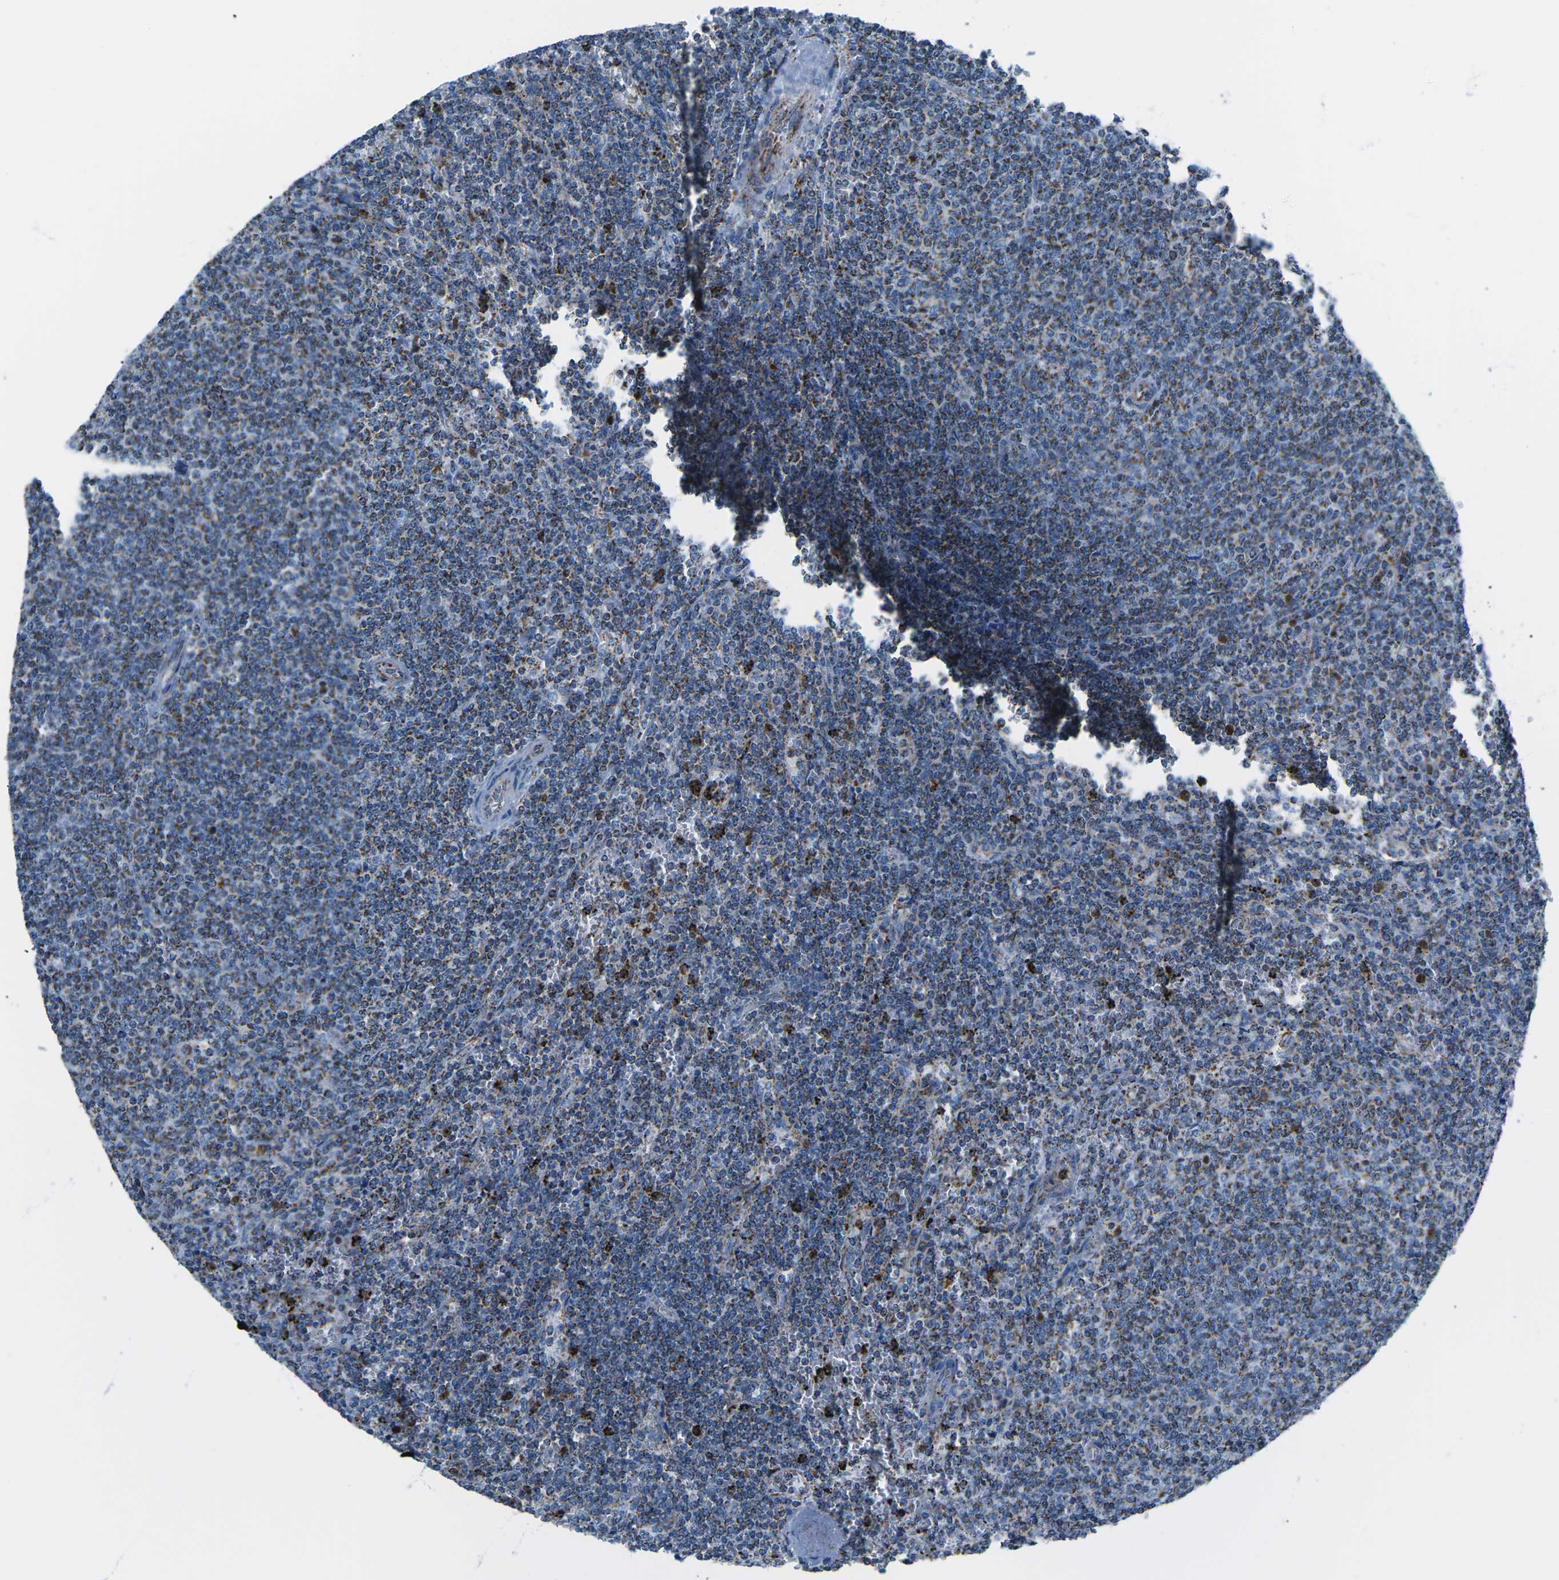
{"staining": {"intensity": "moderate", "quantity": "25%-75%", "location": "cytoplasmic/membranous"}, "tissue": "lymphoma", "cell_type": "Tumor cells", "image_type": "cancer", "snomed": [{"axis": "morphology", "description": "Malignant lymphoma, non-Hodgkin's type, Low grade"}, {"axis": "topography", "description": "Spleen"}], "caption": "Approximately 25%-75% of tumor cells in human low-grade malignant lymphoma, non-Hodgkin's type show moderate cytoplasmic/membranous protein expression as visualized by brown immunohistochemical staining.", "gene": "COX6C", "patient": {"sex": "female", "age": 50}}